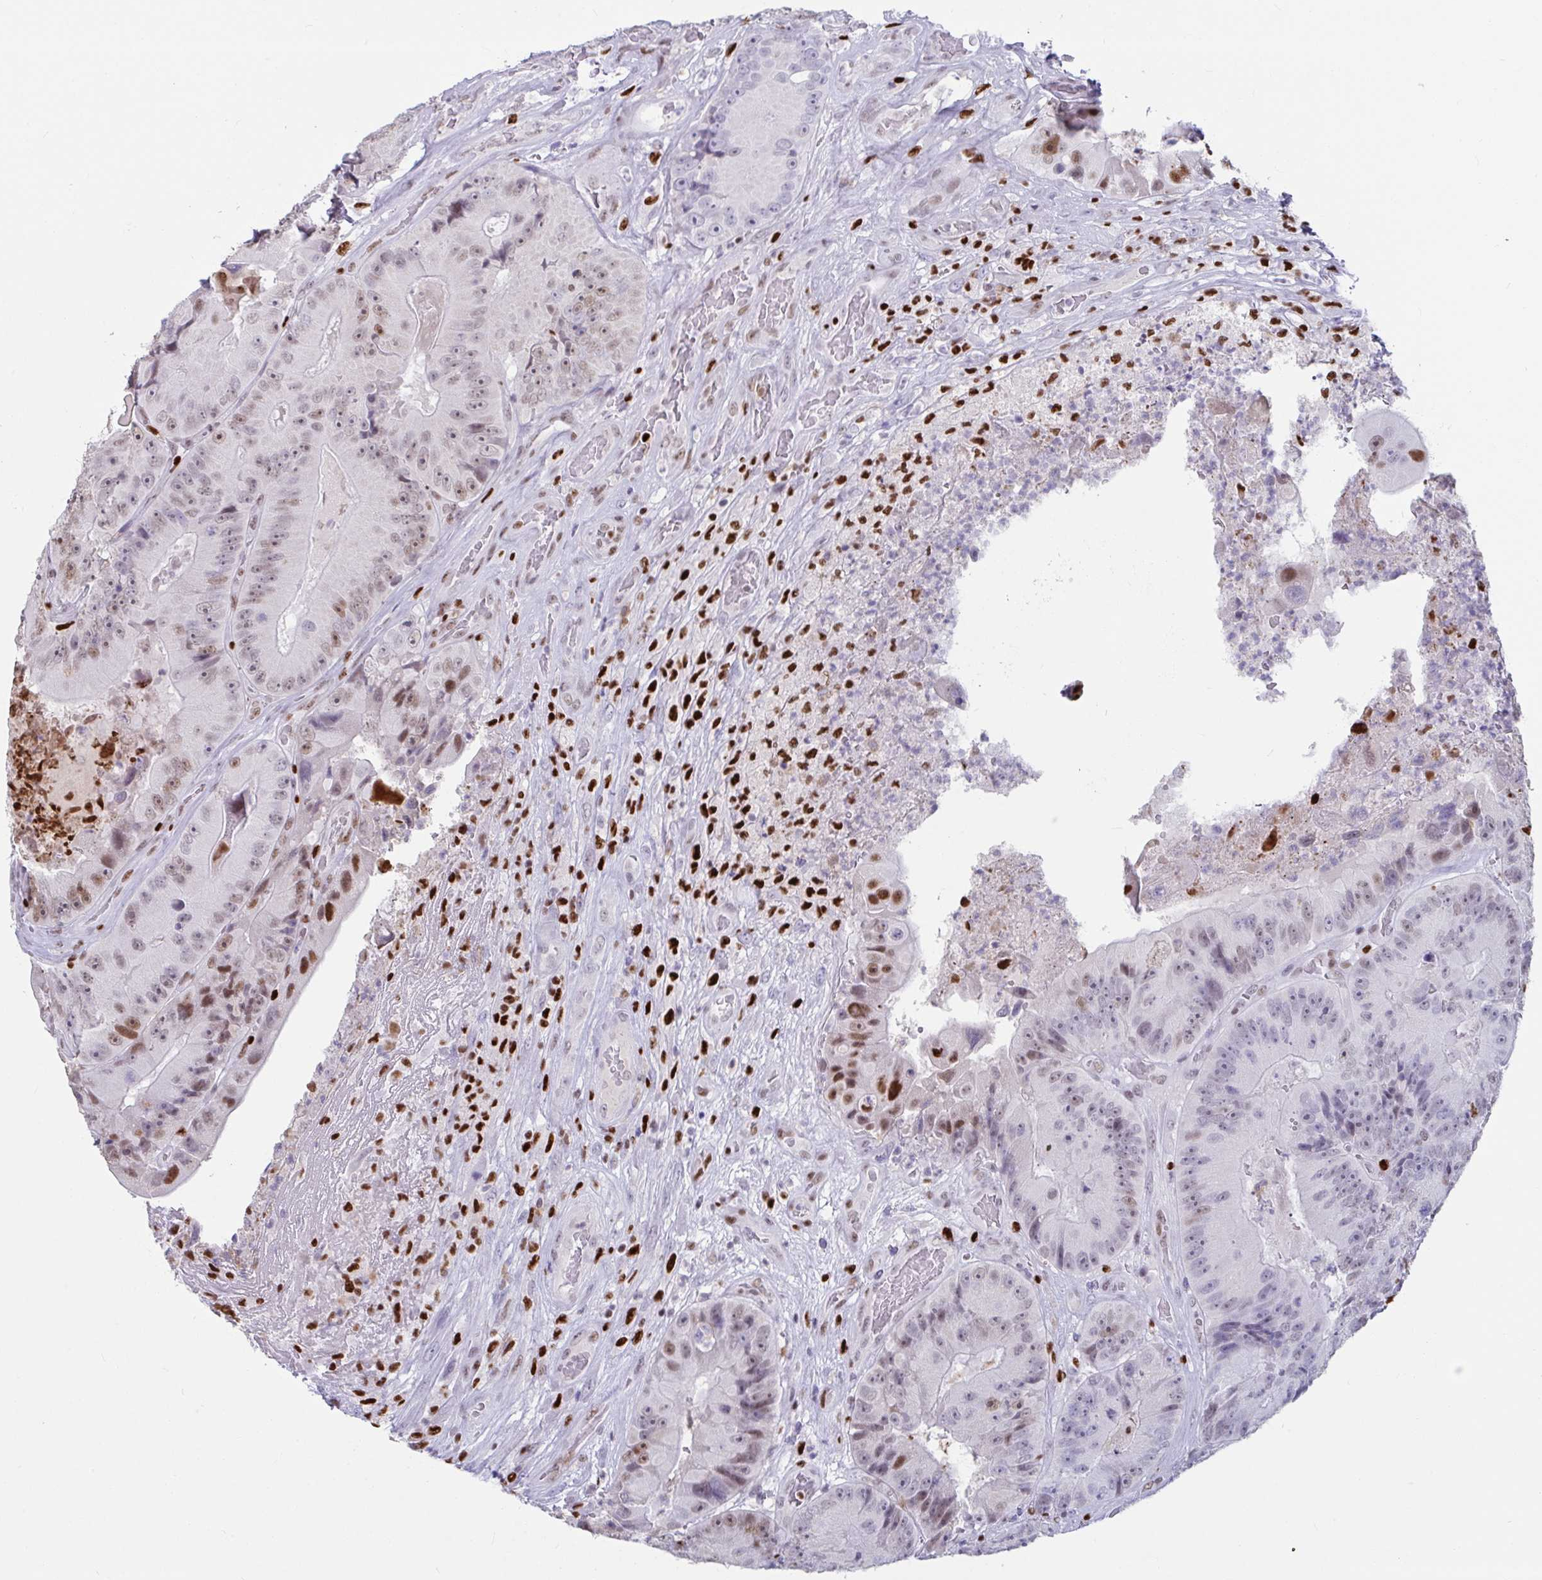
{"staining": {"intensity": "moderate", "quantity": "<25%", "location": "nuclear"}, "tissue": "colorectal cancer", "cell_type": "Tumor cells", "image_type": "cancer", "snomed": [{"axis": "morphology", "description": "Adenocarcinoma, NOS"}, {"axis": "topography", "description": "Colon"}], "caption": "Colorectal cancer (adenocarcinoma) stained for a protein demonstrates moderate nuclear positivity in tumor cells.", "gene": "ZNF586", "patient": {"sex": "female", "age": 86}}